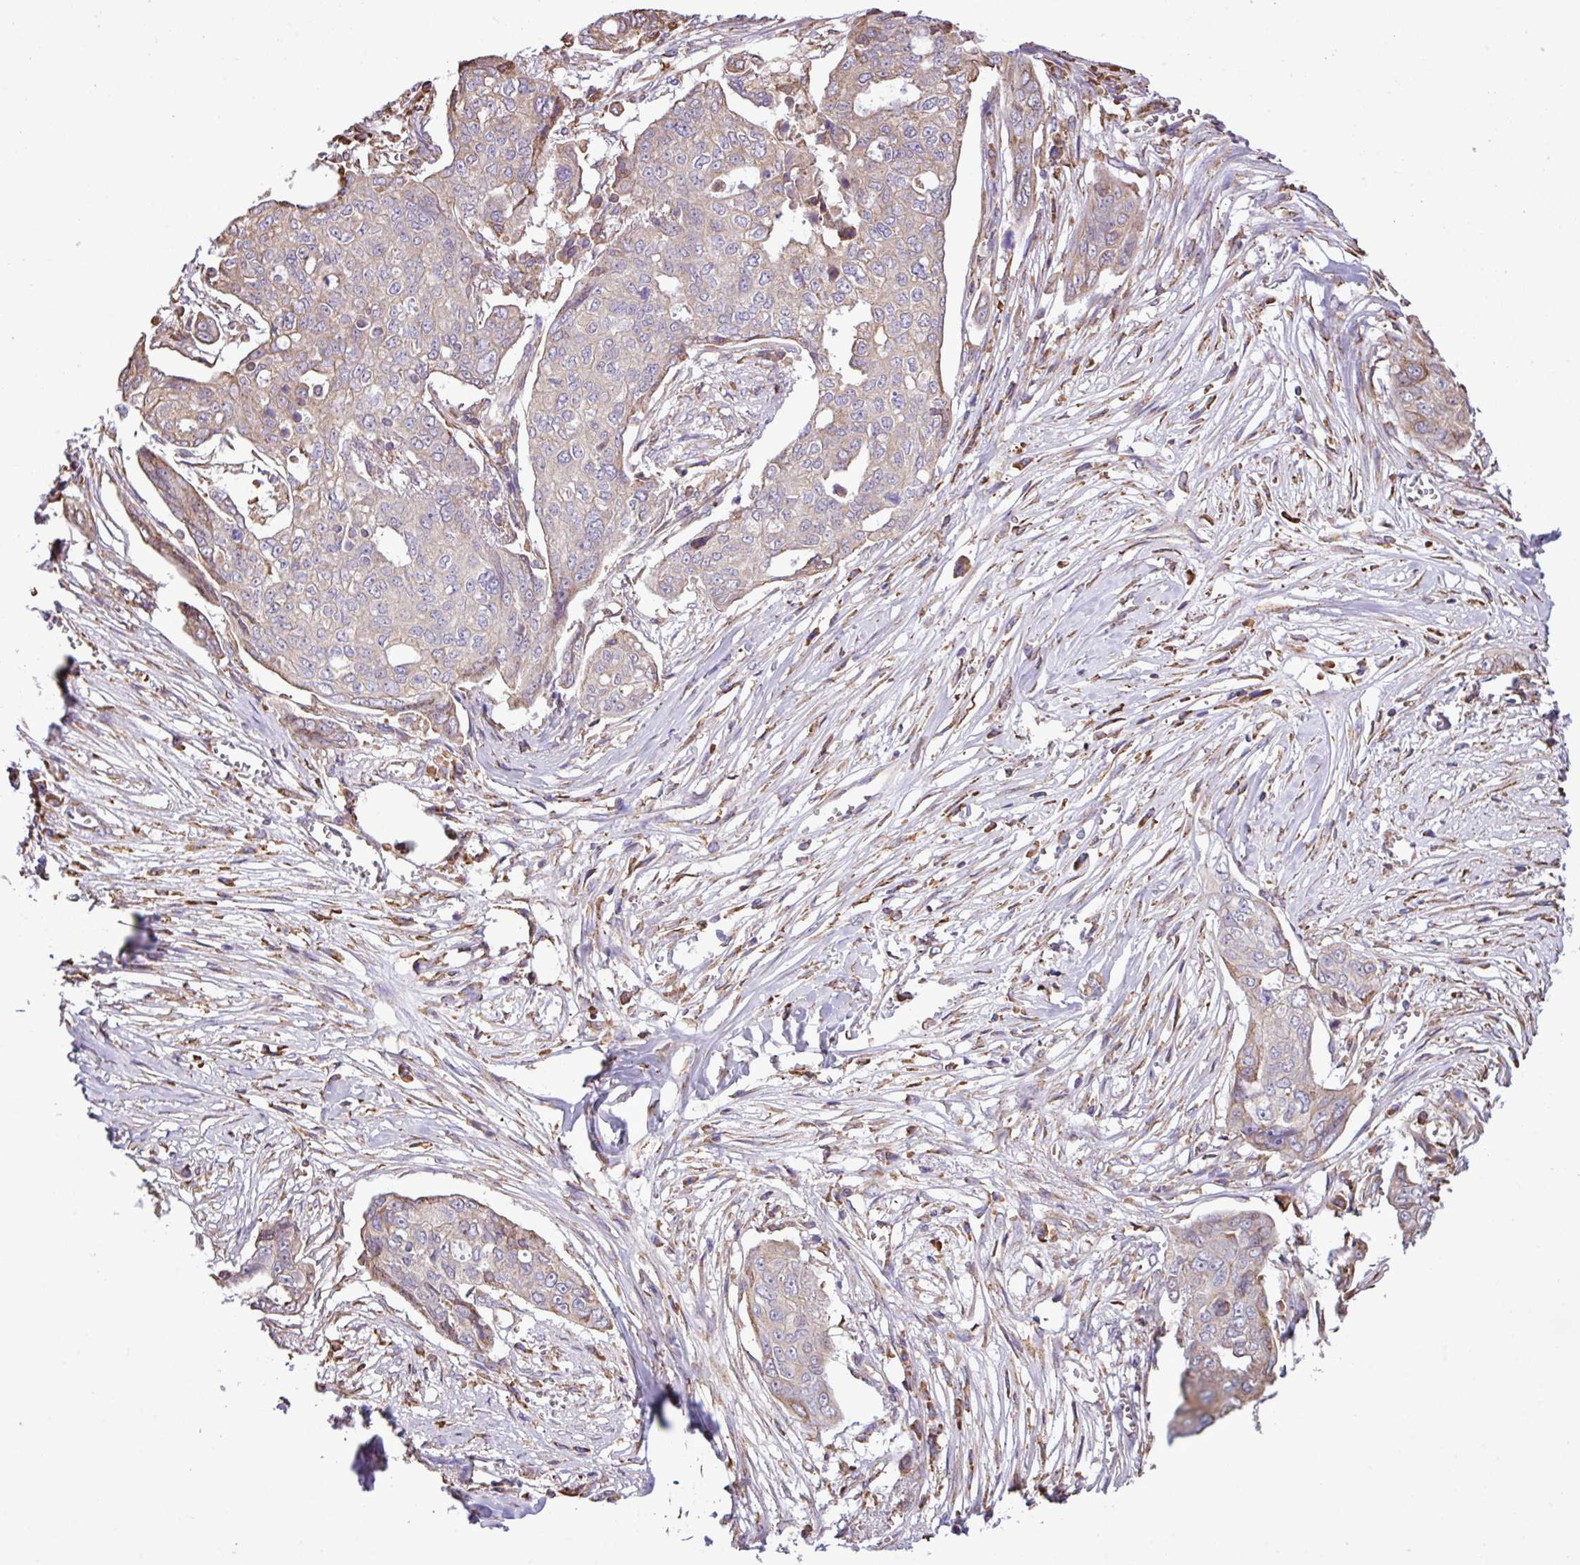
{"staining": {"intensity": "weak", "quantity": "<25%", "location": "cytoplasmic/membranous"}, "tissue": "ovarian cancer", "cell_type": "Tumor cells", "image_type": "cancer", "snomed": [{"axis": "morphology", "description": "Carcinoma, endometroid"}, {"axis": "topography", "description": "Ovary"}], "caption": "This is an IHC histopathology image of human endometroid carcinoma (ovarian). There is no staining in tumor cells.", "gene": "ZSCAN5A", "patient": {"sex": "female", "age": 70}}